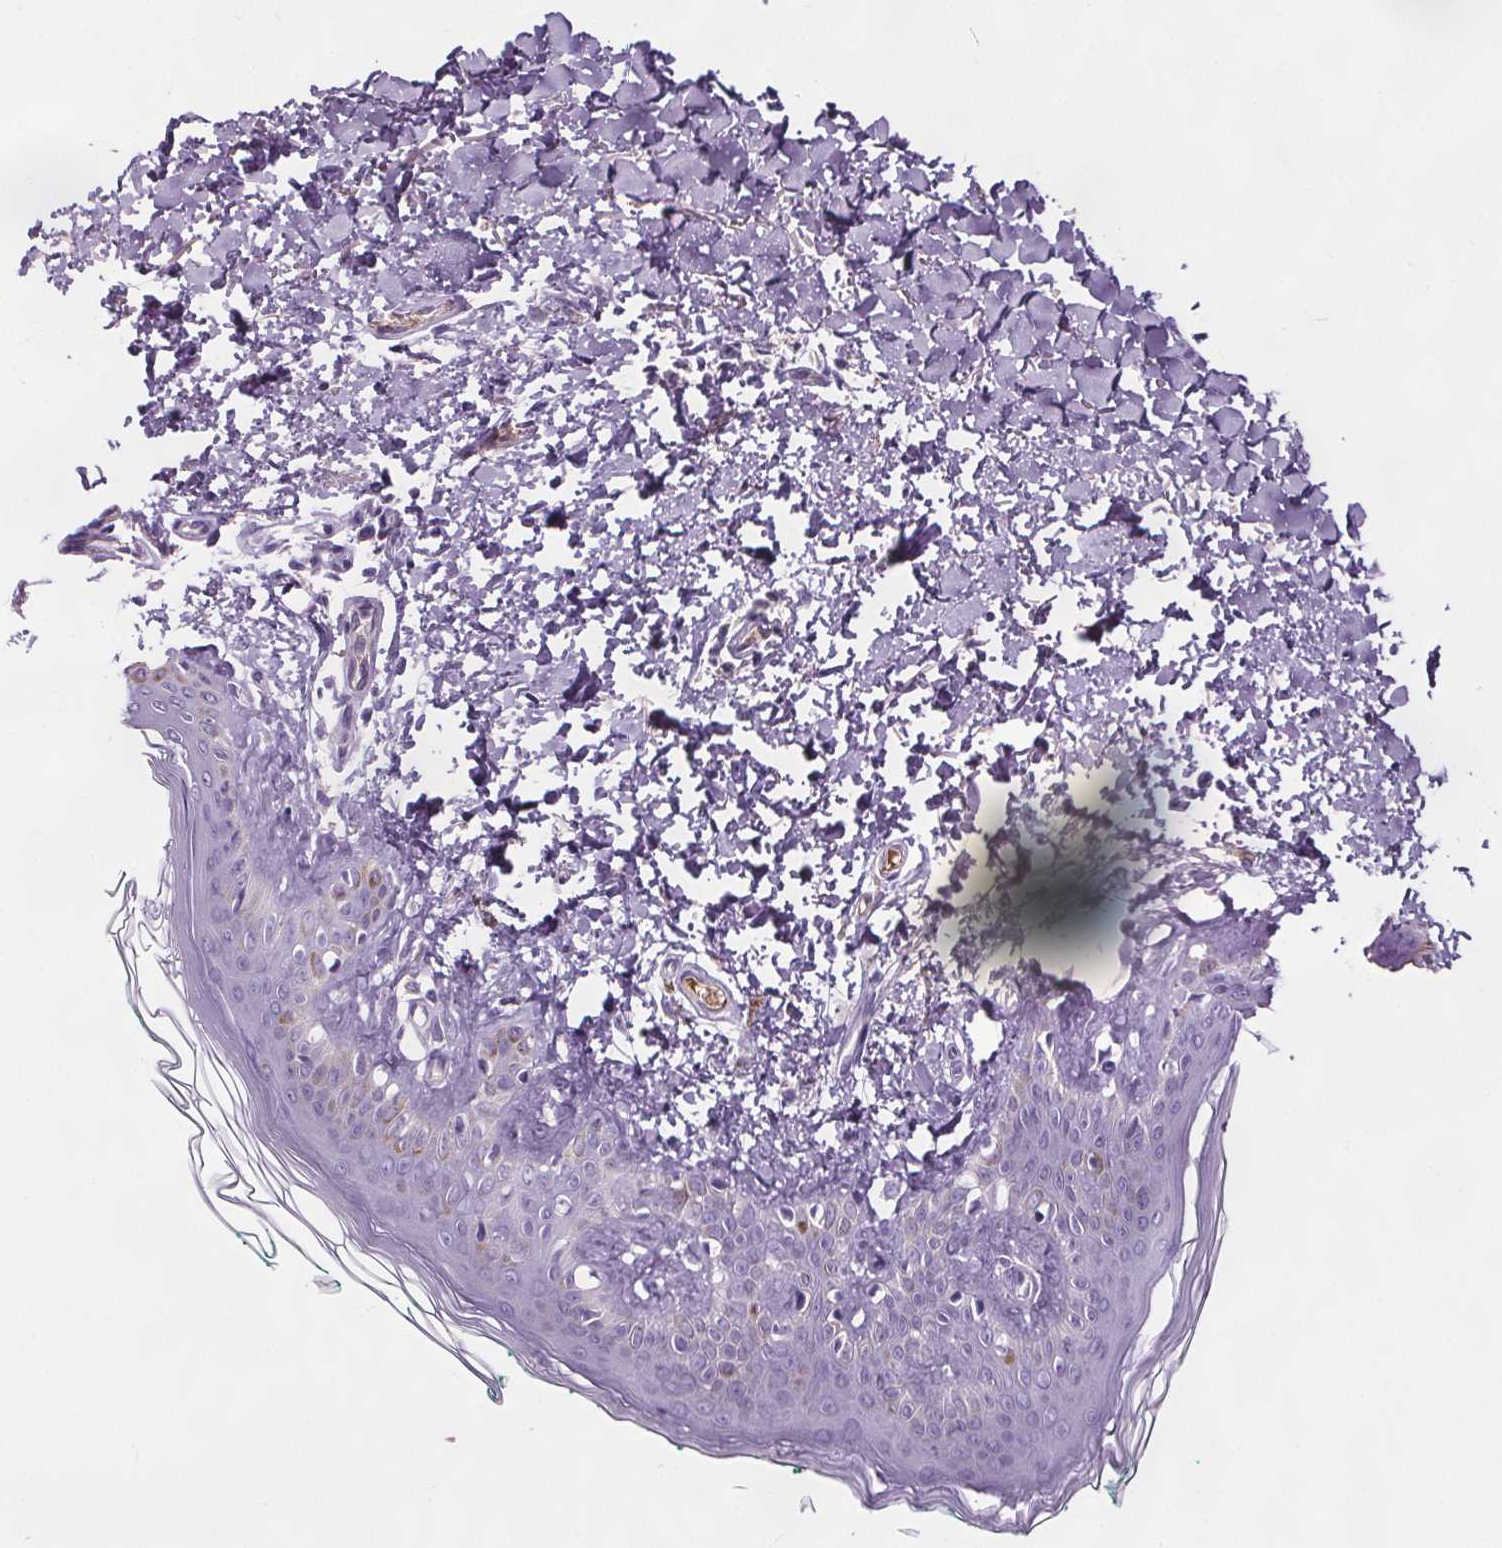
{"staining": {"intensity": "negative", "quantity": "none", "location": "none"}, "tissue": "skin", "cell_type": "Fibroblasts", "image_type": "normal", "snomed": [{"axis": "morphology", "description": "Normal tissue, NOS"}, {"axis": "topography", "description": "Skin"}, {"axis": "topography", "description": "Peripheral nerve tissue"}], "caption": "This photomicrograph is of normal skin stained with IHC to label a protein in brown with the nuclei are counter-stained blue. There is no positivity in fibroblasts. (Brightfield microscopy of DAB immunohistochemistry at high magnification).", "gene": "CD5L", "patient": {"sex": "female", "age": 45}}